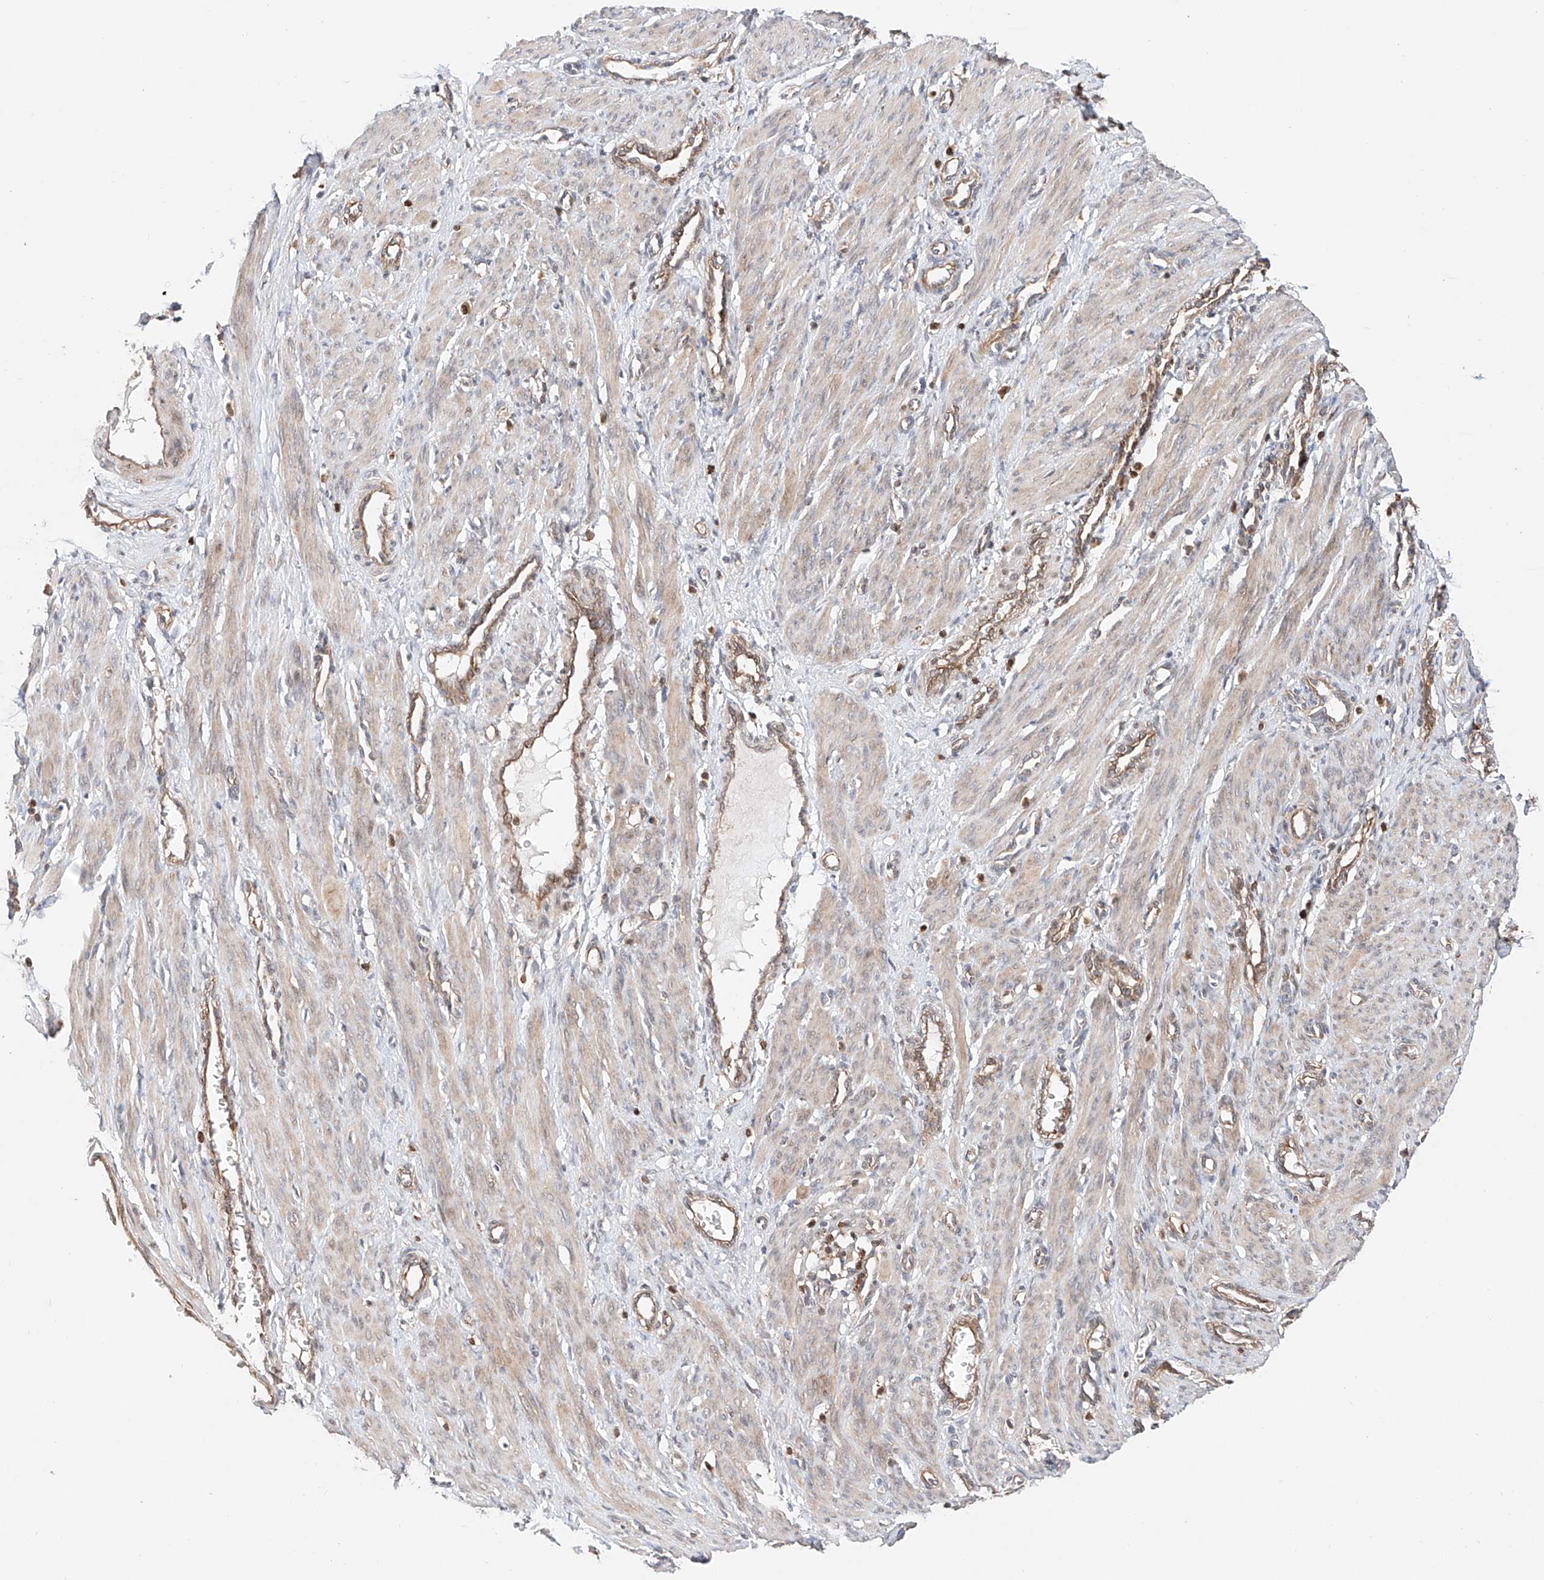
{"staining": {"intensity": "weak", "quantity": "25%-75%", "location": "cytoplasmic/membranous"}, "tissue": "smooth muscle", "cell_type": "Smooth muscle cells", "image_type": "normal", "snomed": [{"axis": "morphology", "description": "Normal tissue, NOS"}, {"axis": "topography", "description": "Endometrium"}], "caption": "Immunohistochemical staining of unremarkable human smooth muscle shows 25%-75% levels of weak cytoplasmic/membranous protein positivity in about 25%-75% of smooth muscle cells. Using DAB (brown) and hematoxylin (blue) stains, captured at high magnification using brightfield microscopy.", "gene": "IGSF22", "patient": {"sex": "female", "age": 33}}